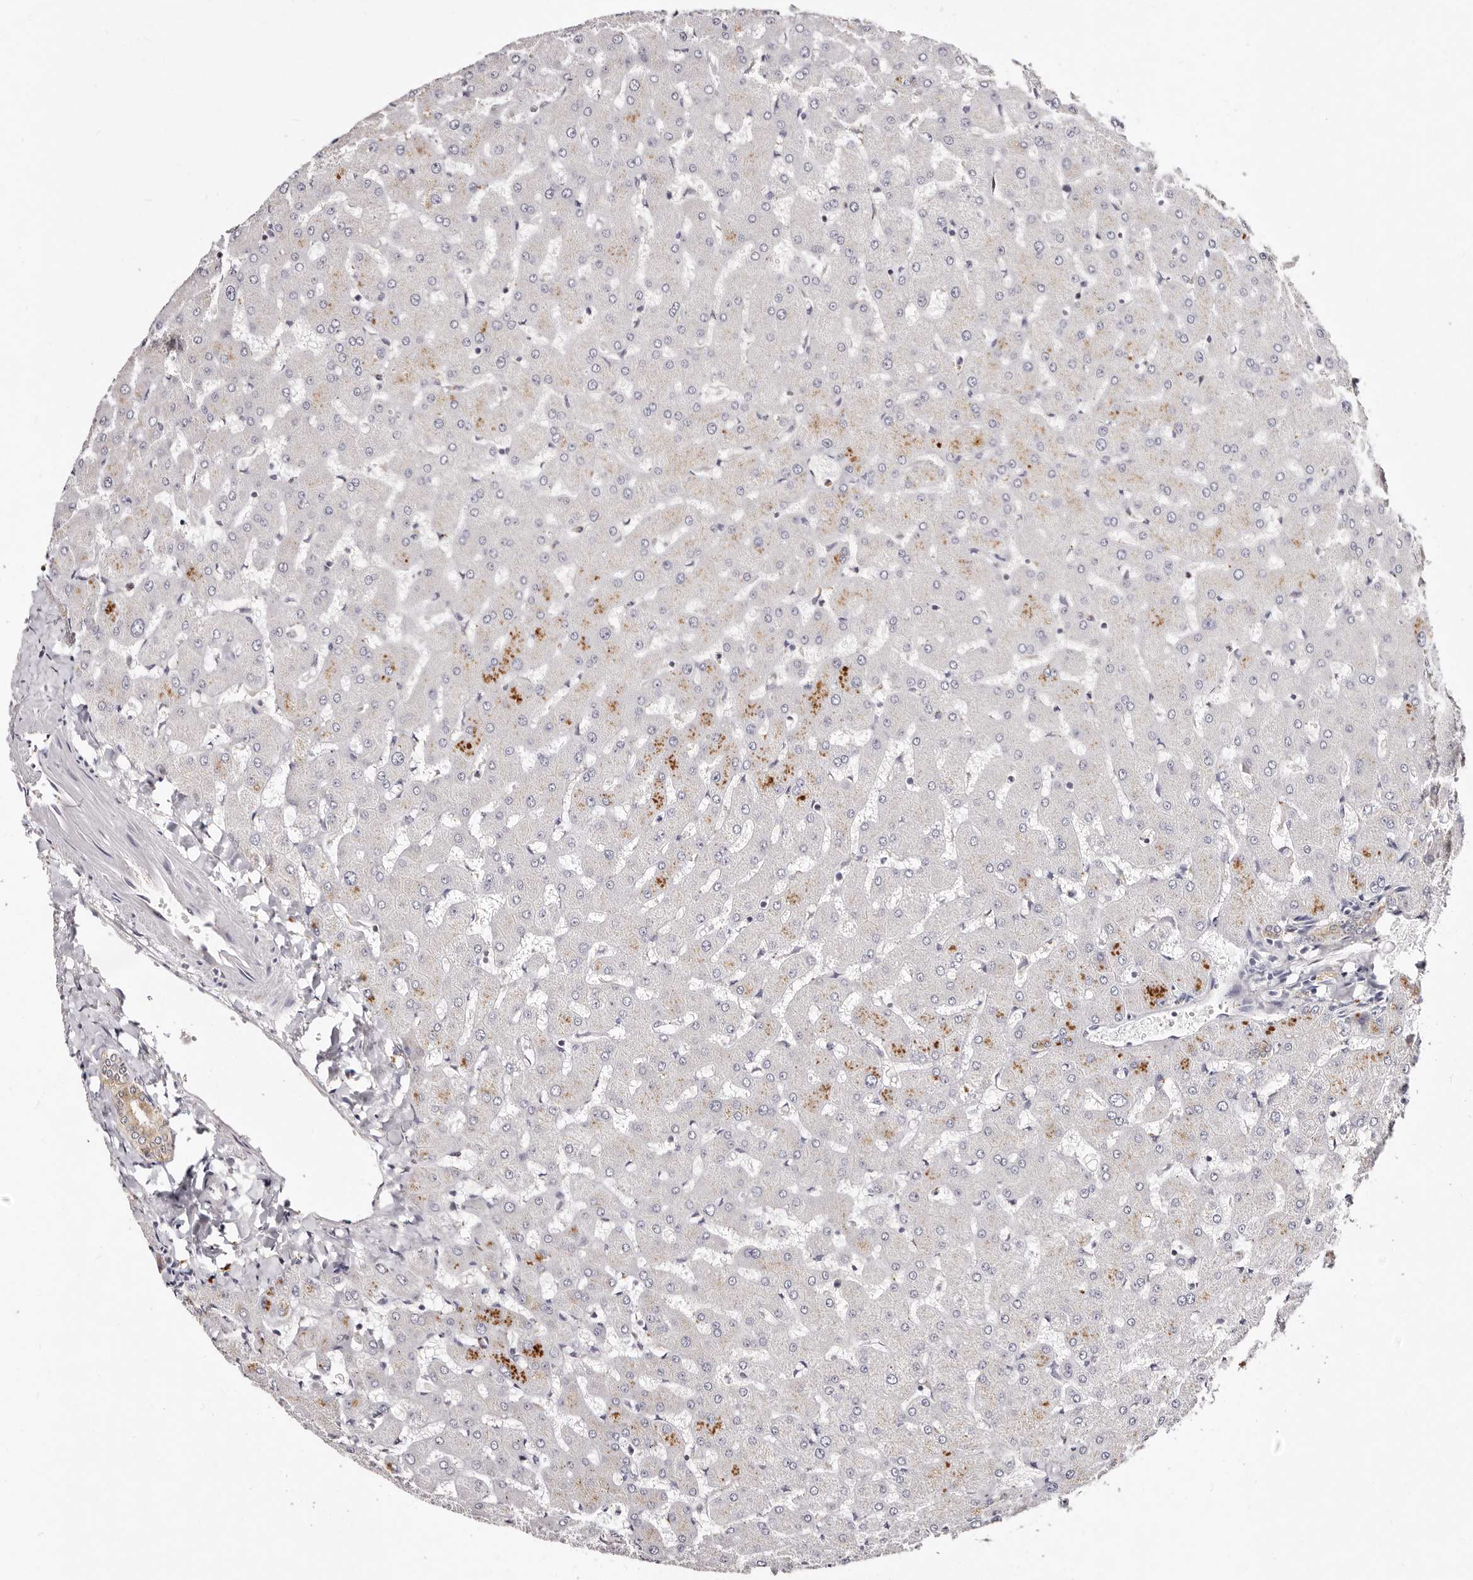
{"staining": {"intensity": "weak", "quantity": "<25%", "location": "cytoplasmic/membranous"}, "tissue": "liver", "cell_type": "Cholangiocytes", "image_type": "normal", "snomed": [{"axis": "morphology", "description": "Normal tissue, NOS"}, {"axis": "topography", "description": "Liver"}], "caption": "DAB (3,3'-diaminobenzidine) immunohistochemical staining of normal human liver exhibits no significant expression in cholangiocytes.", "gene": "MRPS33", "patient": {"sex": "female", "age": 63}}